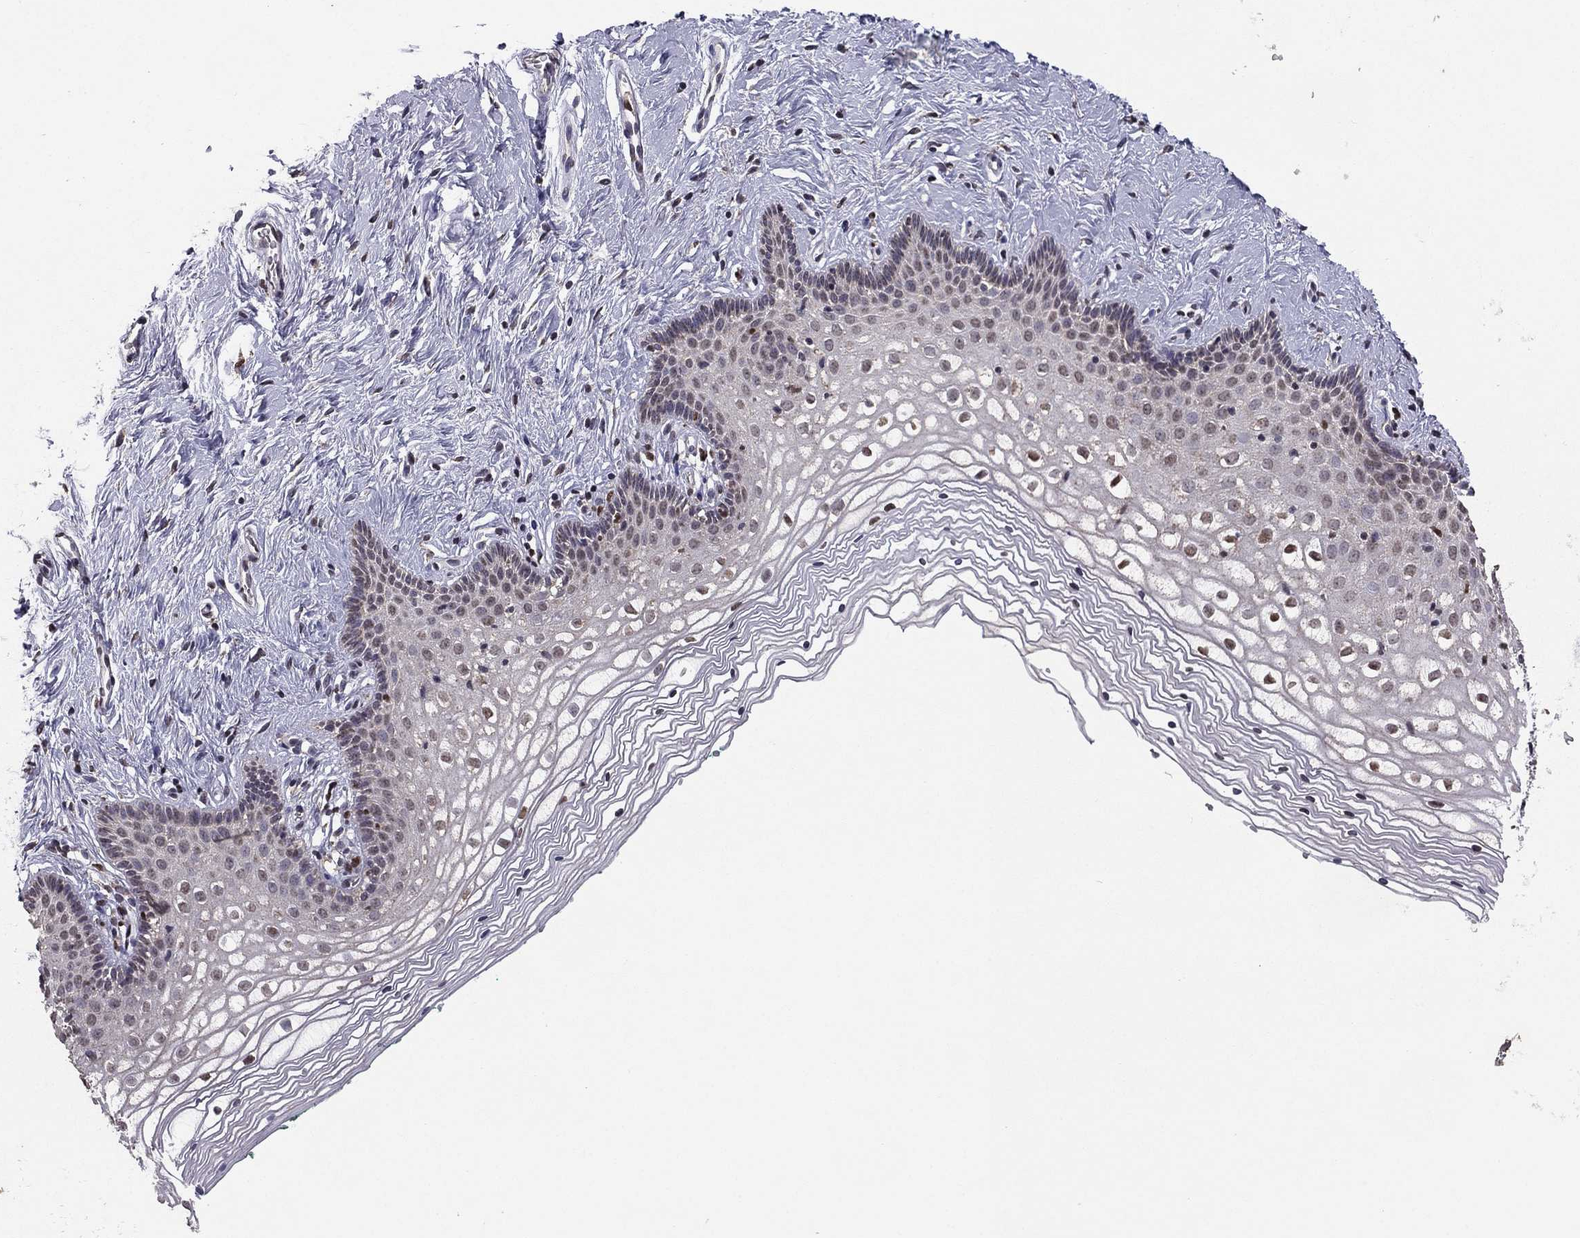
{"staining": {"intensity": "weak", "quantity": "<25%", "location": "nuclear"}, "tissue": "vagina", "cell_type": "Squamous epithelial cells", "image_type": "normal", "snomed": [{"axis": "morphology", "description": "Normal tissue, NOS"}, {"axis": "topography", "description": "Vagina"}], "caption": "Immunohistochemistry photomicrograph of unremarkable vagina: human vagina stained with DAB reveals no significant protein expression in squamous epithelial cells.", "gene": "HCN1", "patient": {"sex": "female", "age": 36}}